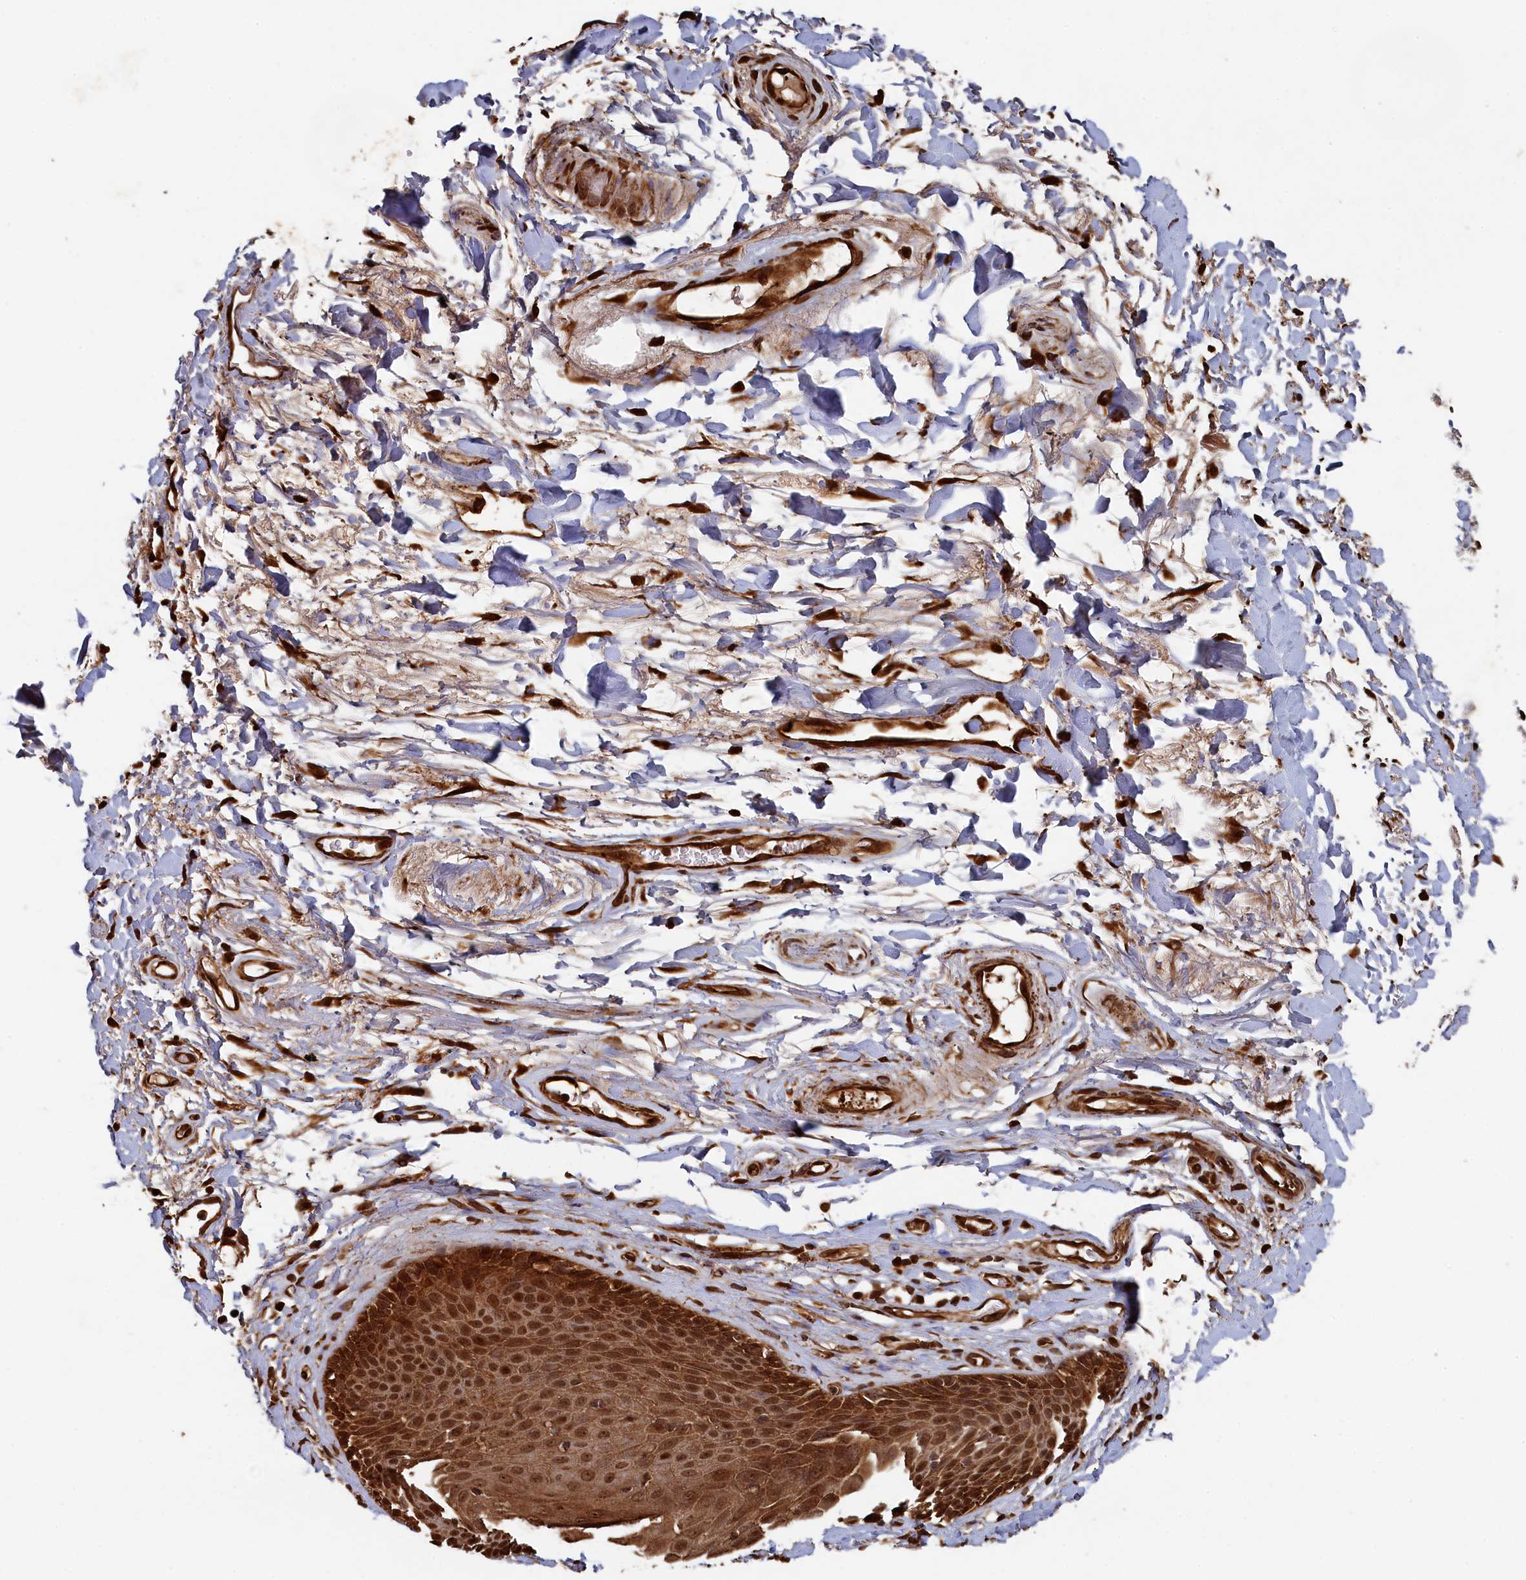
{"staining": {"intensity": "strong", "quantity": ">75%", "location": "cytoplasmic/membranous,nuclear"}, "tissue": "skin", "cell_type": "Epidermal cells", "image_type": "normal", "snomed": [{"axis": "morphology", "description": "Normal tissue, NOS"}, {"axis": "topography", "description": "Anal"}], "caption": "Protein expression analysis of unremarkable human skin reveals strong cytoplasmic/membranous,nuclear staining in about >75% of epidermal cells. Nuclei are stained in blue.", "gene": "PIGN", "patient": {"sex": "male", "age": 74}}